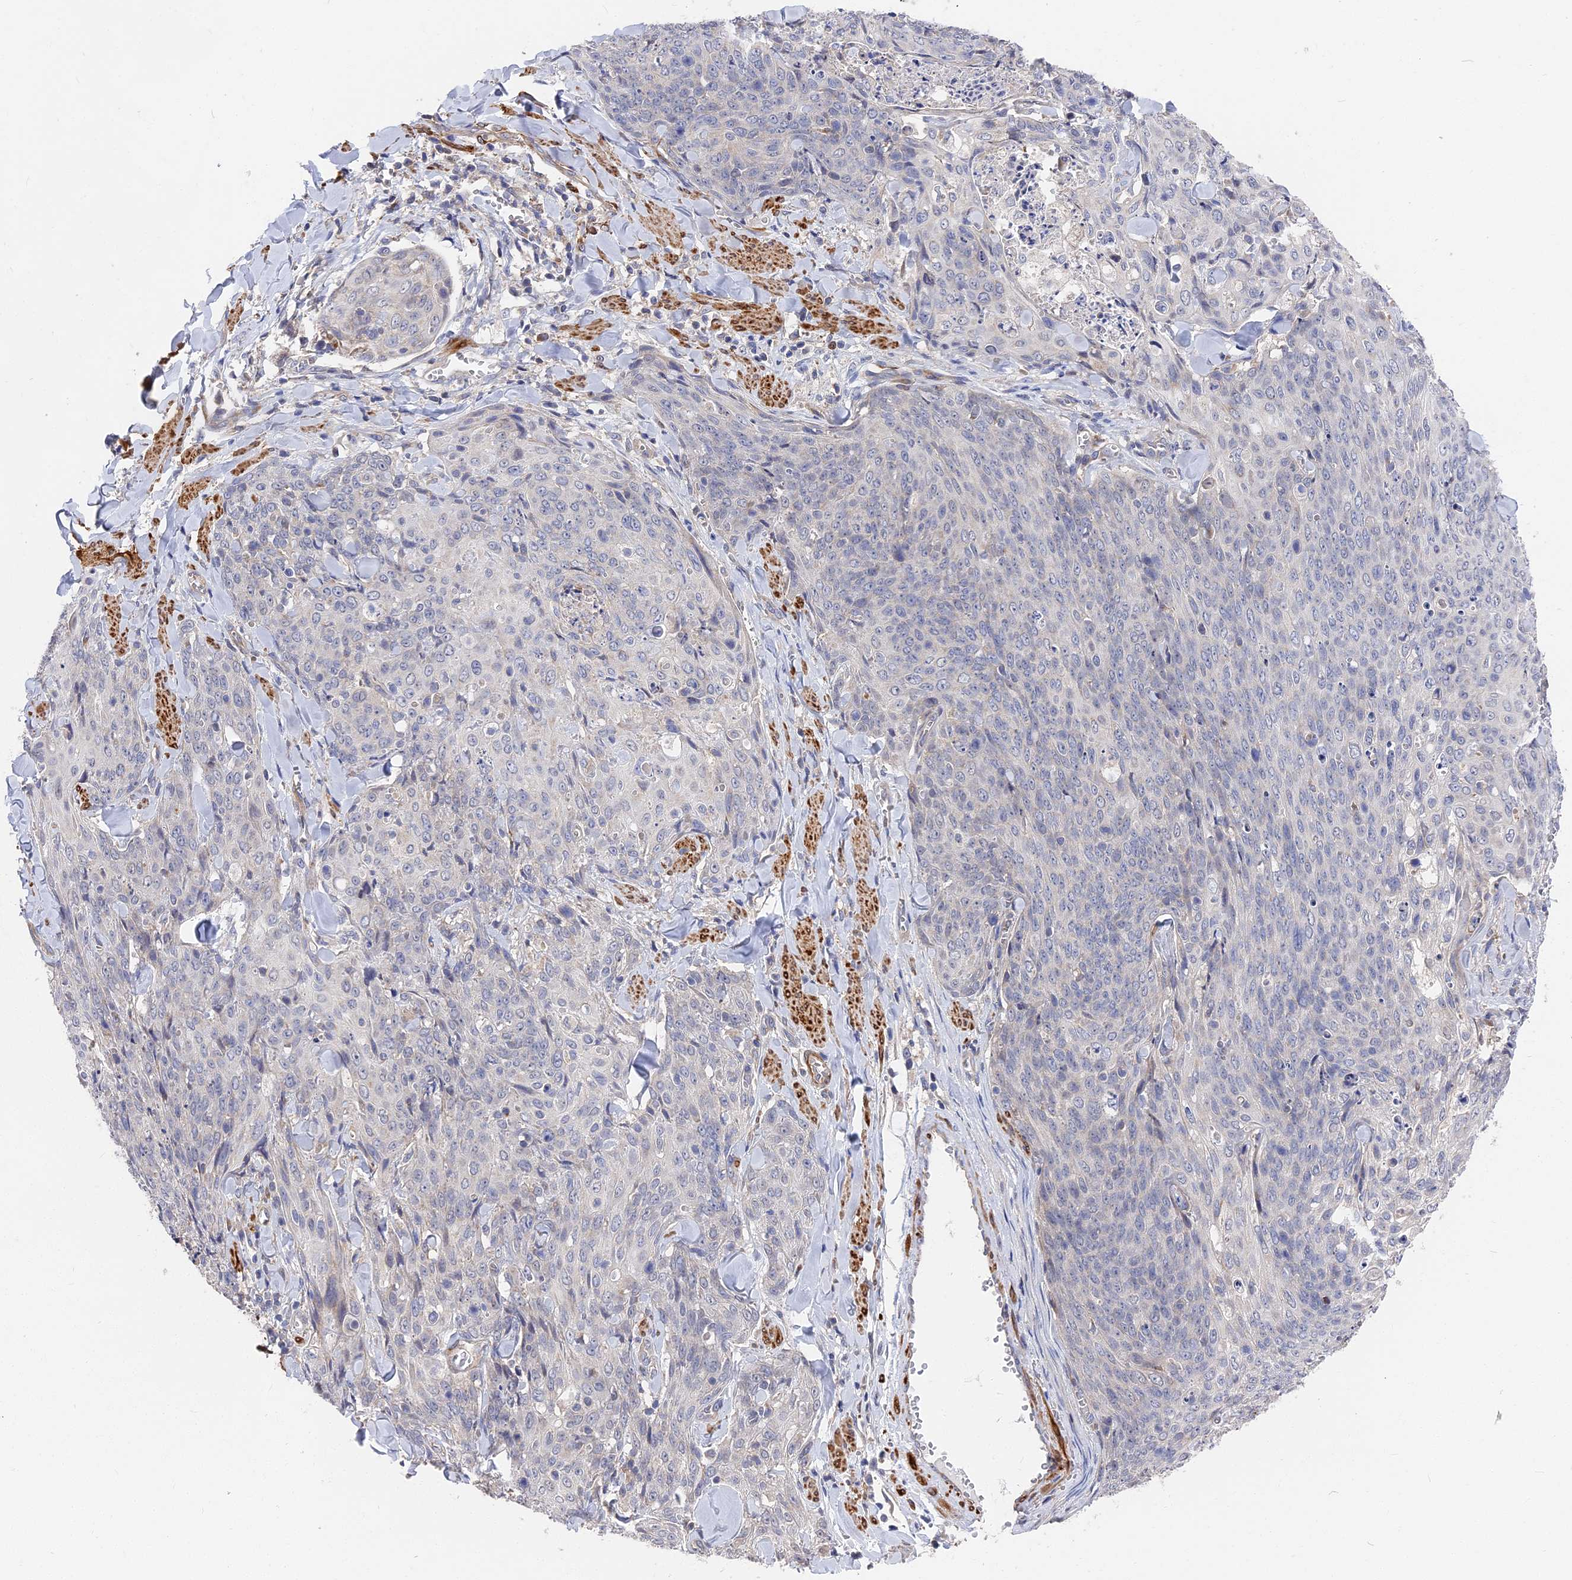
{"staining": {"intensity": "negative", "quantity": "none", "location": "none"}, "tissue": "skin cancer", "cell_type": "Tumor cells", "image_type": "cancer", "snomed": [{"axis": "morphology", "description": "Squamous cell carcinoma, NOS"}, {"axis": "topography", "description": "Skin"}, {"axis": "topography", "description": "Vulva"}], "caption": "Tumor cells show no significant protein expression in squamous cell carcinoma (skin).", "gene": "CCDC113", "patient": {"sex": "female", "age": 85}}